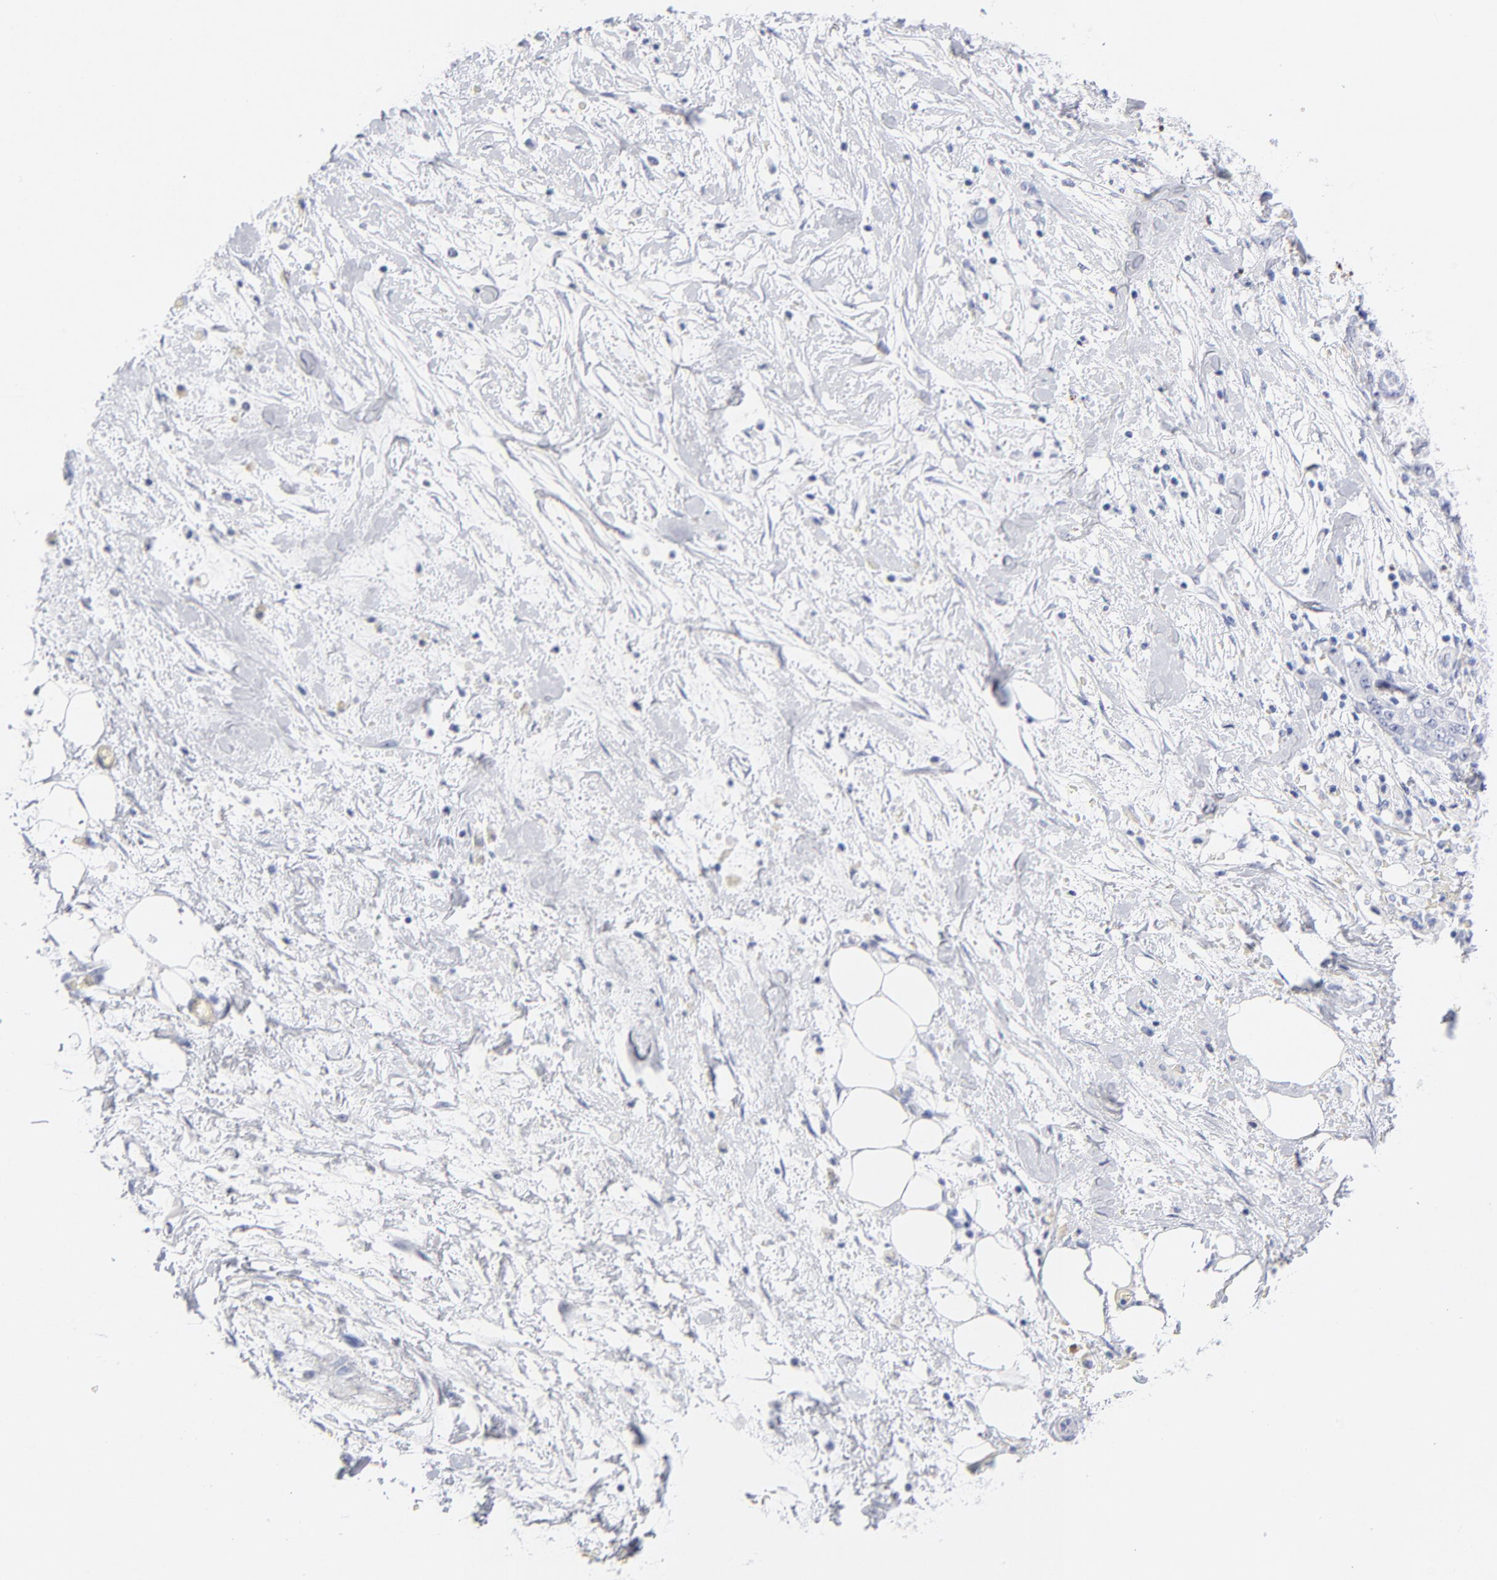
{"staining": {"intensity": "negative", "quantity": "none", "location": "none"}, "tissue": "pancreatic cancer", "cell_type": "Tumor cells", "image_type": "cancer", "snomed": [{"axis": "morphology", "description": "Adenocarcinoma, NOS"}, {"axis": "topography", "description": "Pancreas"}], "caption": "The immunohistochemistry (IHC) micrograph has no significant expression in tumor cells of pancreatic adenocarcinoma tissue.", "gene": "ARG1", "patient": {"sex": "male", "age": 79}}